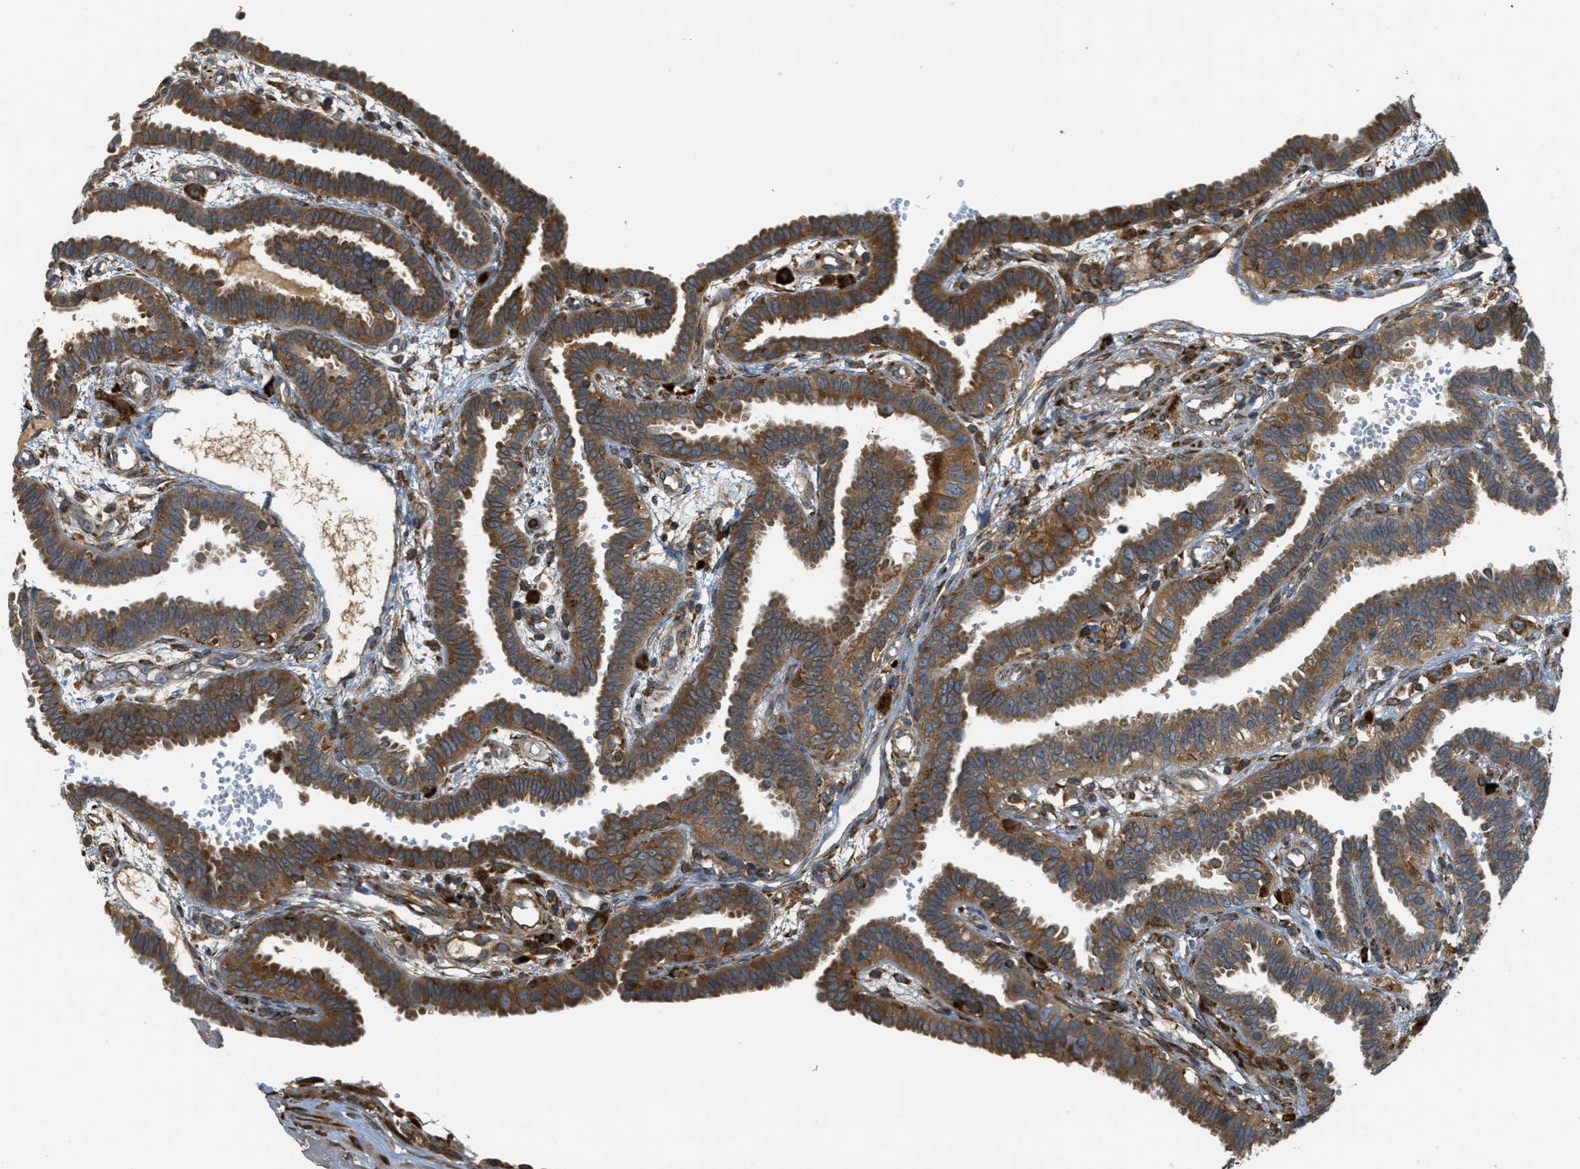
{"staining": {"intensity": "strong", "quantity": ">75%", "location": "cytoplasmic/membranous"}, "tissue": "fallopian tube", "cell_type": "Glandular cells", "image_type": "normal", "snomed": [{"axis": "morphology", "description": "Normal tissue, NOS"}, {"axis": "topography", "description": "Fallopian tube"}, {"axis": "topography", "description": "Placenta"}], "caption": "Protein staining of unremarkable fallopian tube shows strong cytoplasmic/membranous staining in about >75% of glandular cells. Nuclei are stained in blue.", "gene": "PCDH18", "patient": {"sex": "female", "age": 34}}